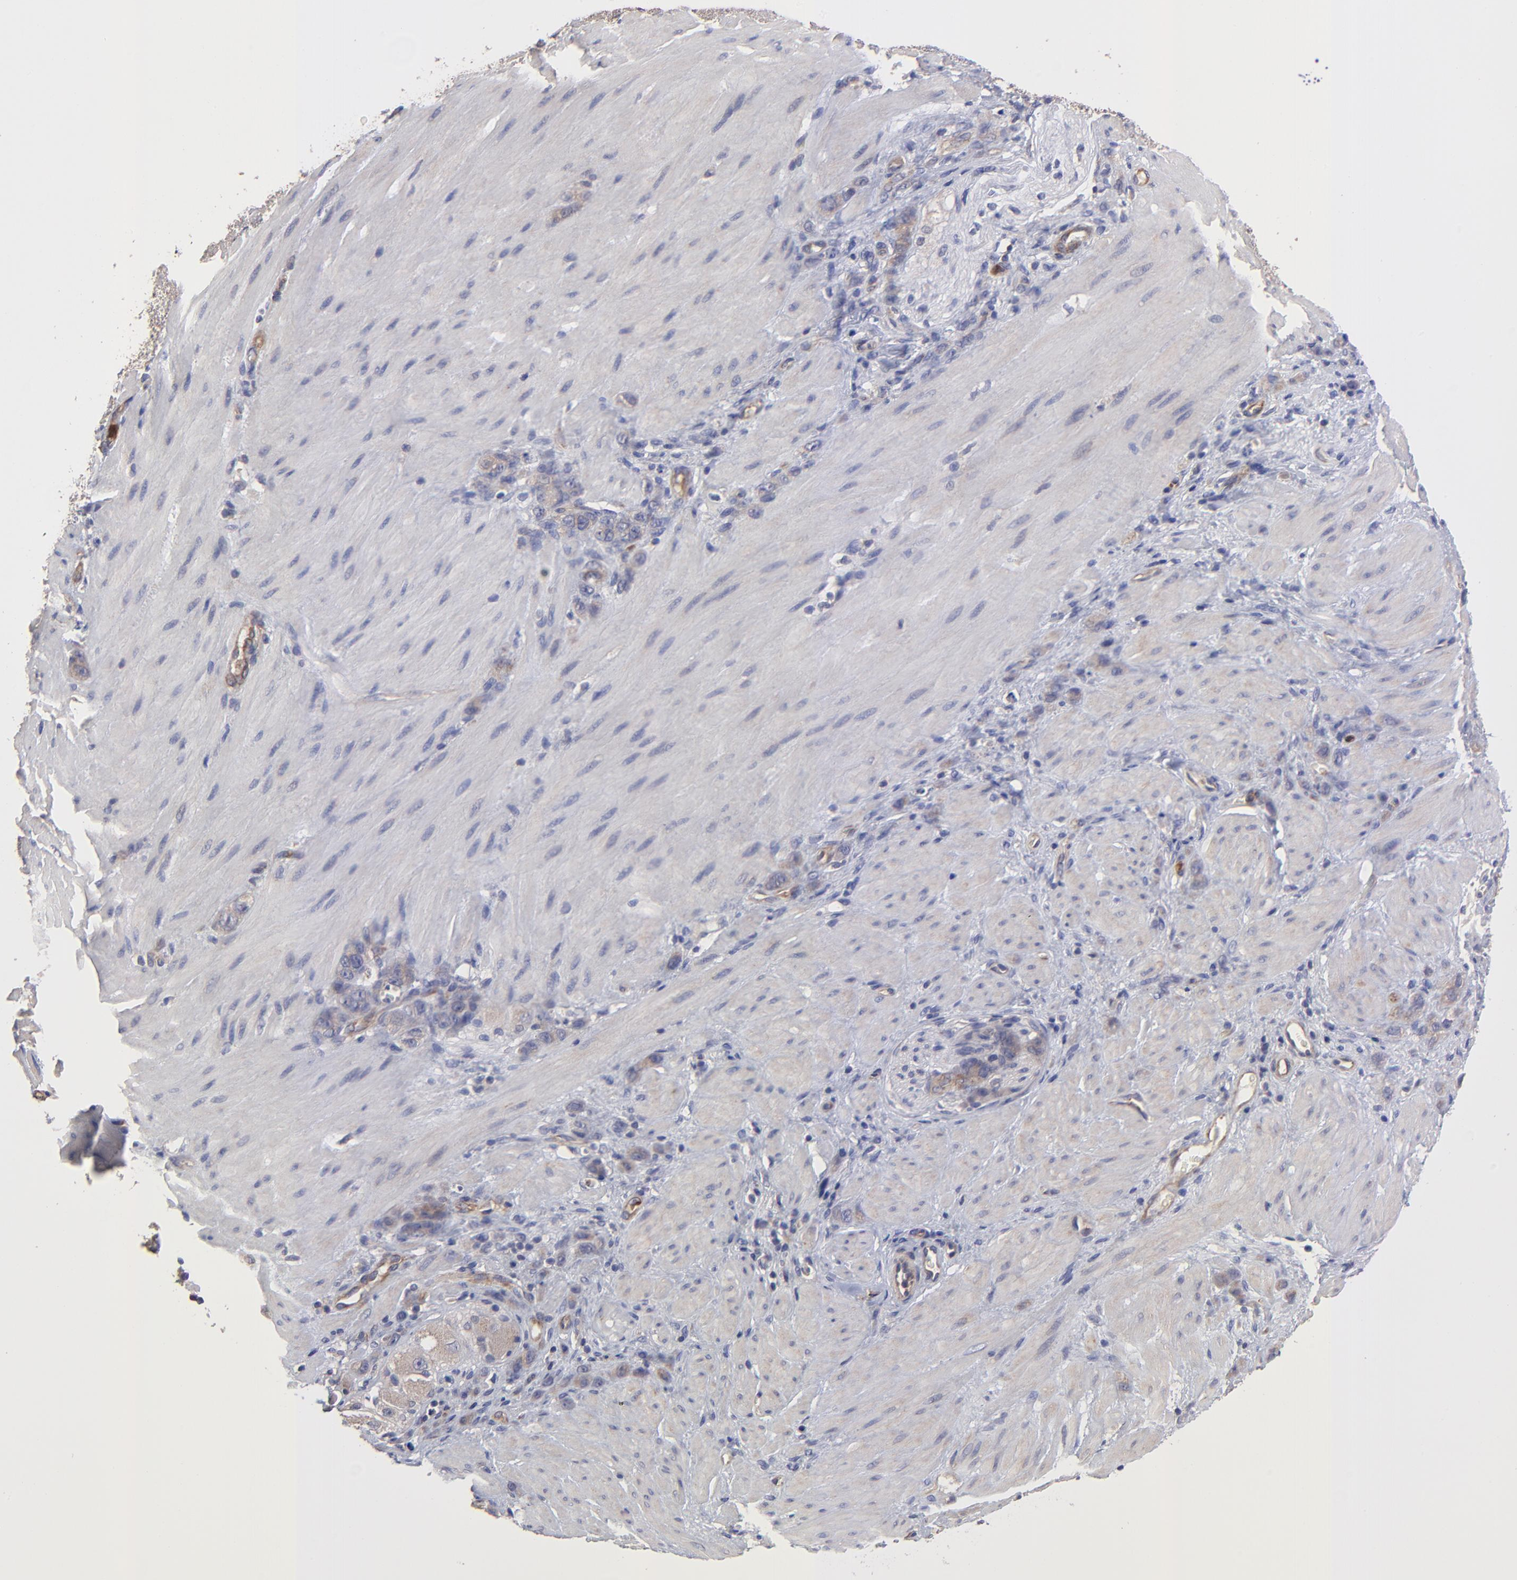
{"staining": {"intensity": "moderate", "quantity": "25%-75%", "location": "cytoplasmic/membranous"}, "tissue": "stomach cancer", "cell_type": "Tumor cells", "image_type": "cancer", "snomed": [{"axis": "morphology", "description": "Normal tissue, NOS"}, {"axis": "morphology", "description": "Adenocarcinoma, NOS"}, {"axis": "topography", "description": "Stomach"}], "caption": "Immunohistochemical staining of stomach cancer (adenocarcinoma) shows medium levels of moderate cytoplasmic/membranous protein staining in about 25%-75% of tumor cells.", "gene": "ASB7", "patient": {"sex": "male", "age": 82}}